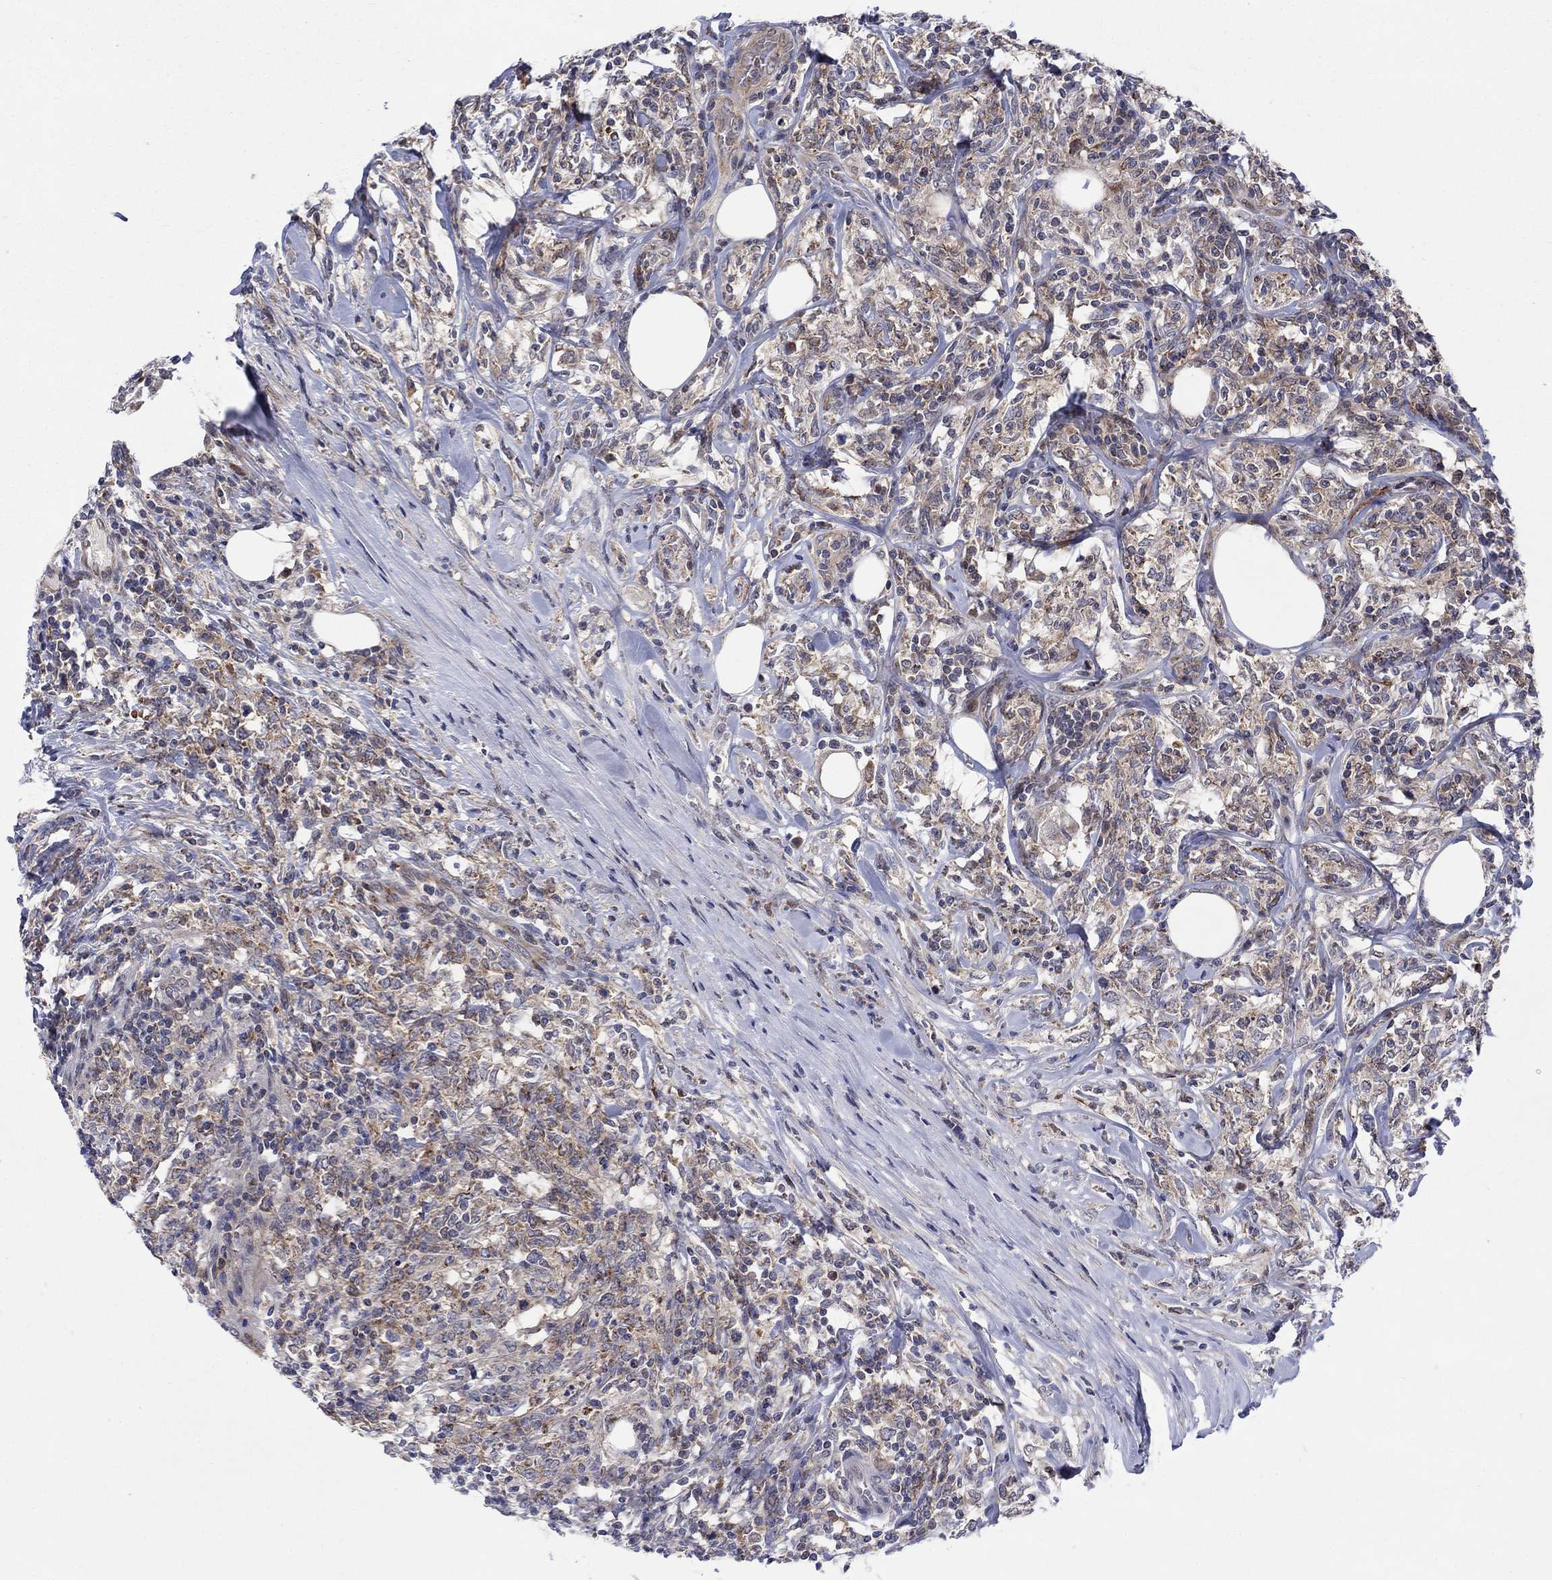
{"staining": {"intensity": "moderate", "quantity": "<25%", "location": "cytoplasmic/membranous"}, "tissue": "lymphoma", "cell_type": "Tumor cells", "image_type": "cancer", "snomed": [{"axis": "morphology", "description": "Malignant lymphoma, non-Hodgkin's type, High grade"}, {"axis": "topography", "description": "Lymph node"}], "caption": "An immunohistochemistry micrograph of neoplastic tissue is shown. Protein staining in brown labels moderate cytoplasmic/membranous positivity in lymphoma within tumor cells.", "gene": "SLC35F2", "patient": {"sex": "female", "age": 84}}